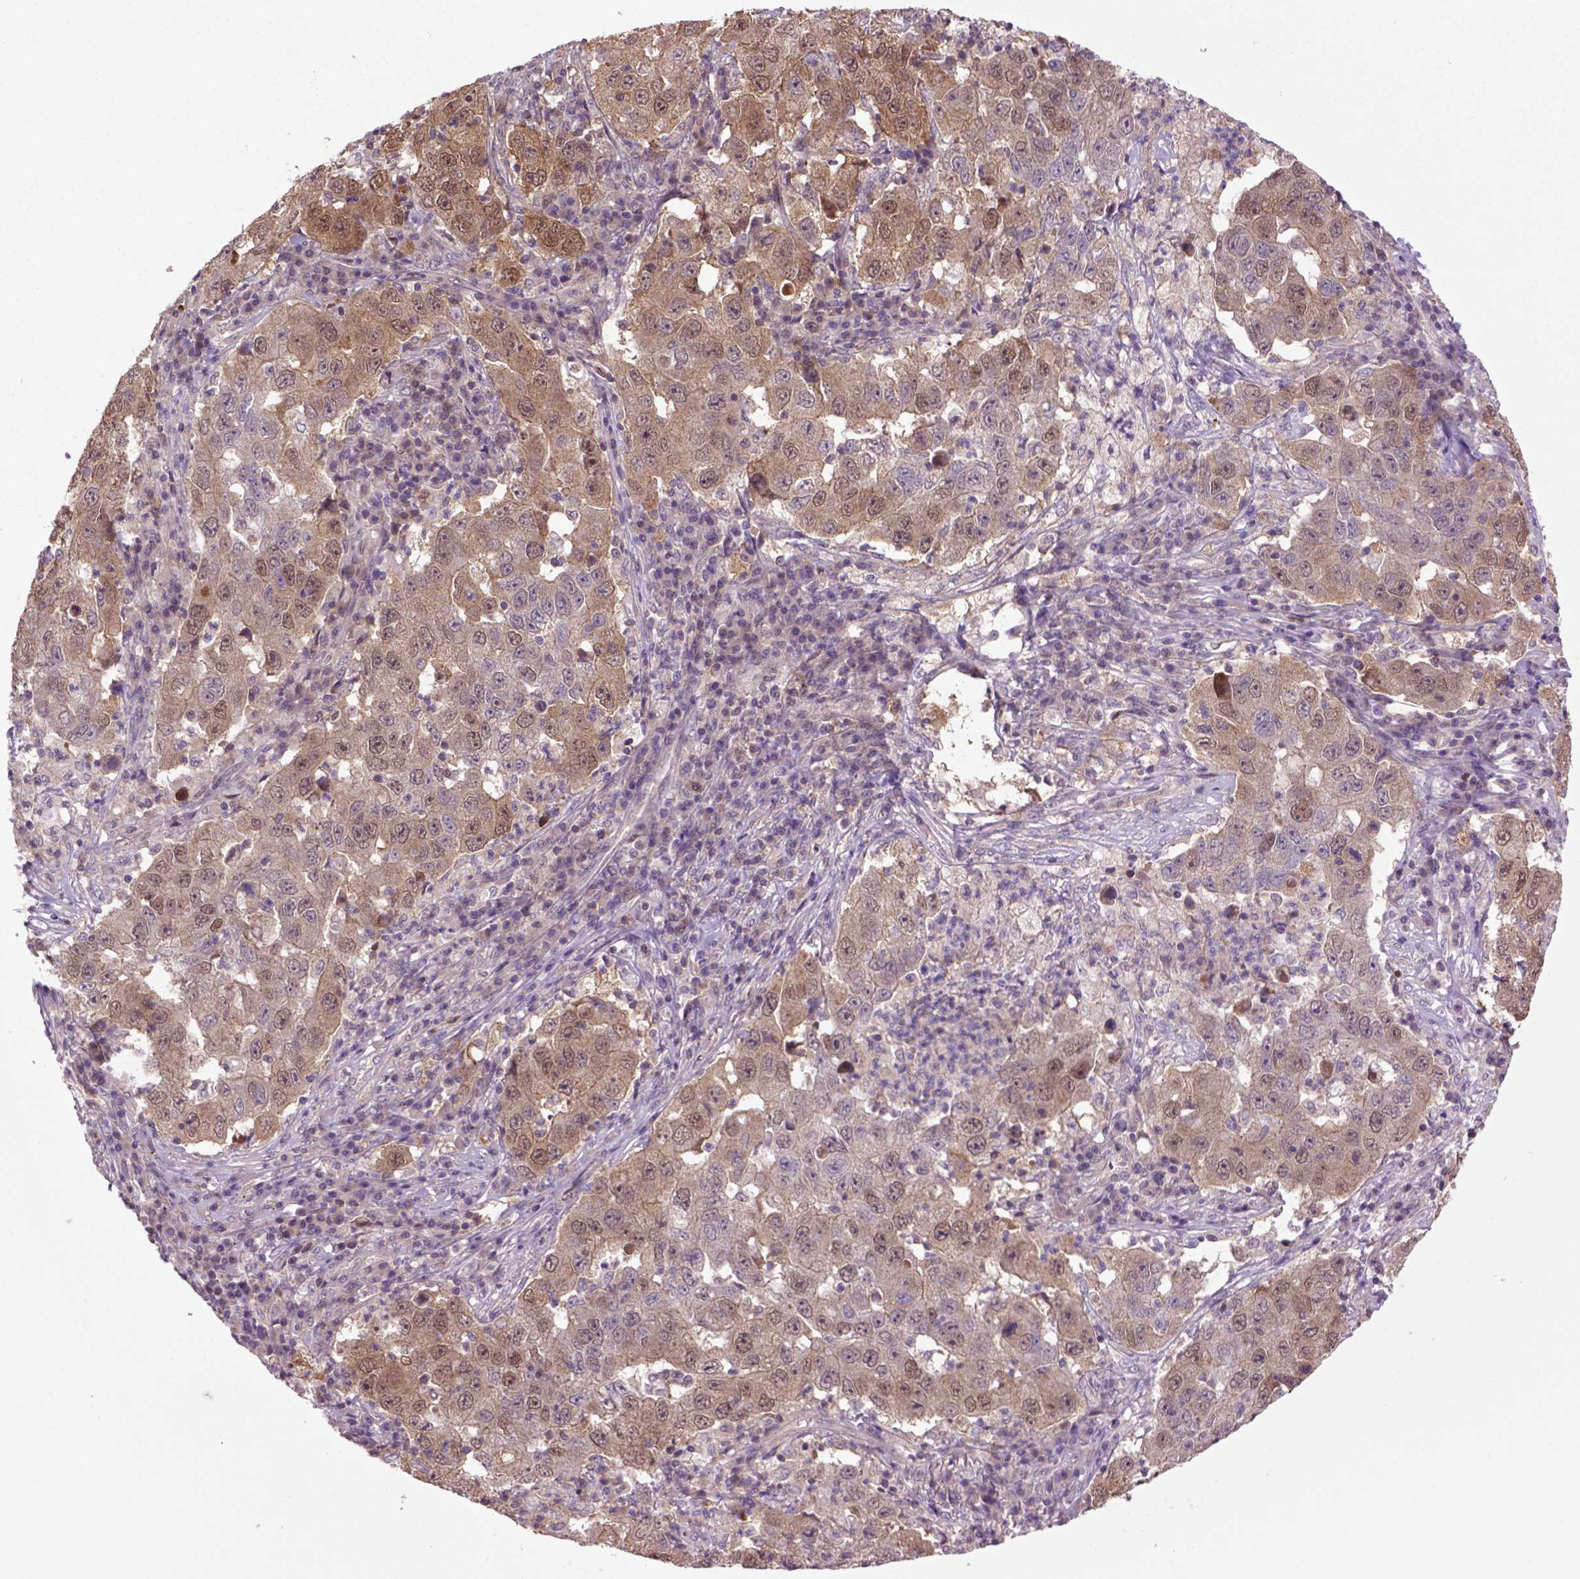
{"staining": {"intensity": "moderate", "quantity": ">75%", "location": "cytoplasmic/membranous"}, "tissue": "lung cancer", "cell_type": "Tumor cells", "image_type": "cancer", "snomed": [{"axis": "morphology", "description": "Adenocarcinoma, NOS"}, {"axis": "topography", "description": "Lung"}], "caption": "High-power microscopy captured an immunohistochemistry (IHC) photomicrograph of lung adenocarcinoma, revealing moderate cytoplasmic/membranous positivity in approximately >75% of tumor cells. (brown staining indicates protein expression, while blue staining denotes nuclei).", "gene": "HSPBP1", "patient": {"sex": "male", "age": 73}}